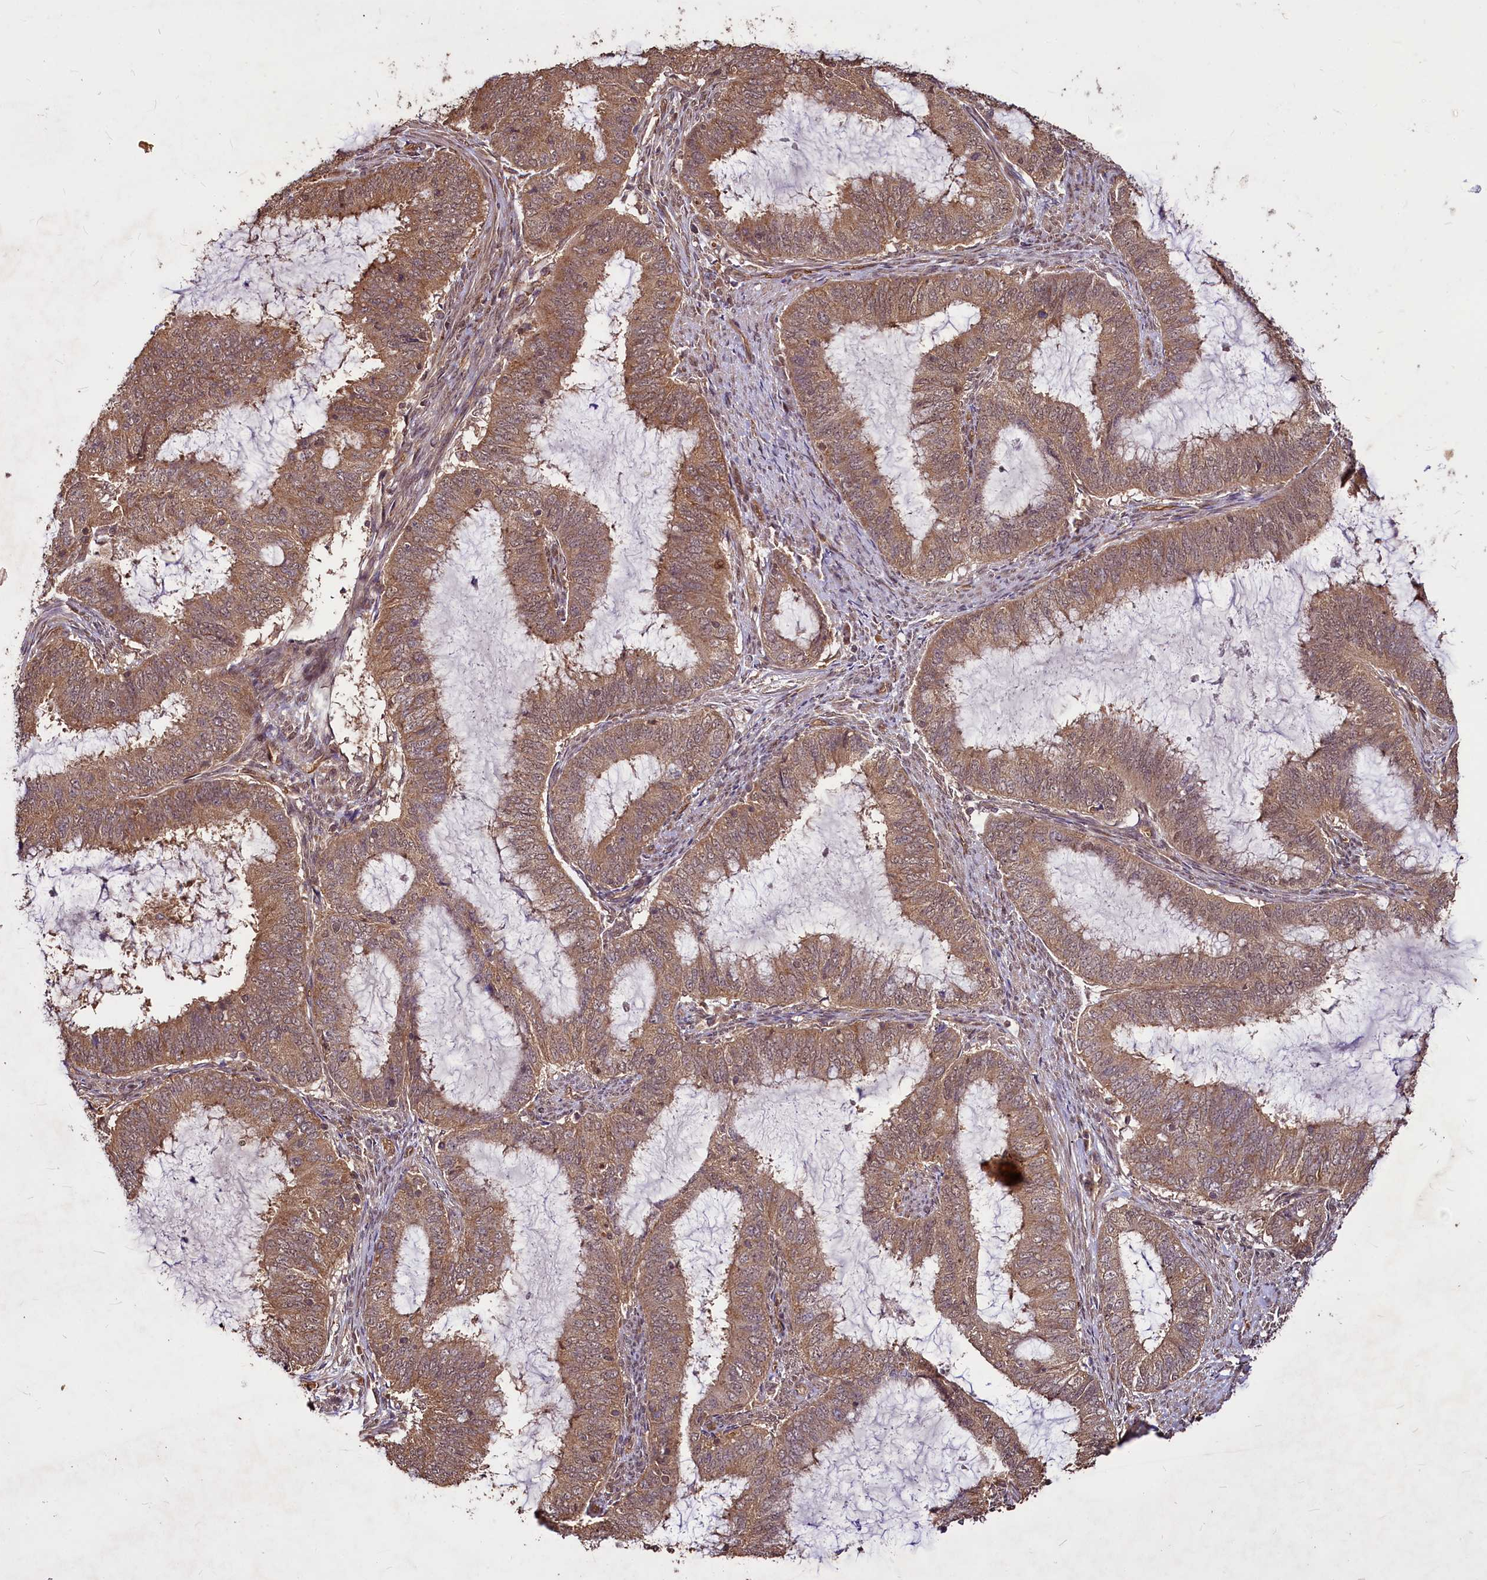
{"staining": {"intensity": "moderate", "quantity": ">75%", "location": "cytoplasmic/membranous"}, "tissue": "endometrial cancer", "cell_type": "Tumor cells", "image_type": "cancer", "snomed": [{"axis": "morphology", "description": "Adenocarcinoma, NOS"}, {"axis": "topography", "description": "Endometrium"}], "caption": "Immunohistochemistry micrograph of neoplastic tissue: human endometrial cancer (adenocarcinoma) stained using immunohistochemistry (IHC) displays medium levels of moderate protein expression localized specifically in the cytoplasmic/membranous of tumor cells, appearing as a cytoplasmic/membranous brown color.", "gene": "VPS51", "patient": {"sex": "female", "age": 51}}